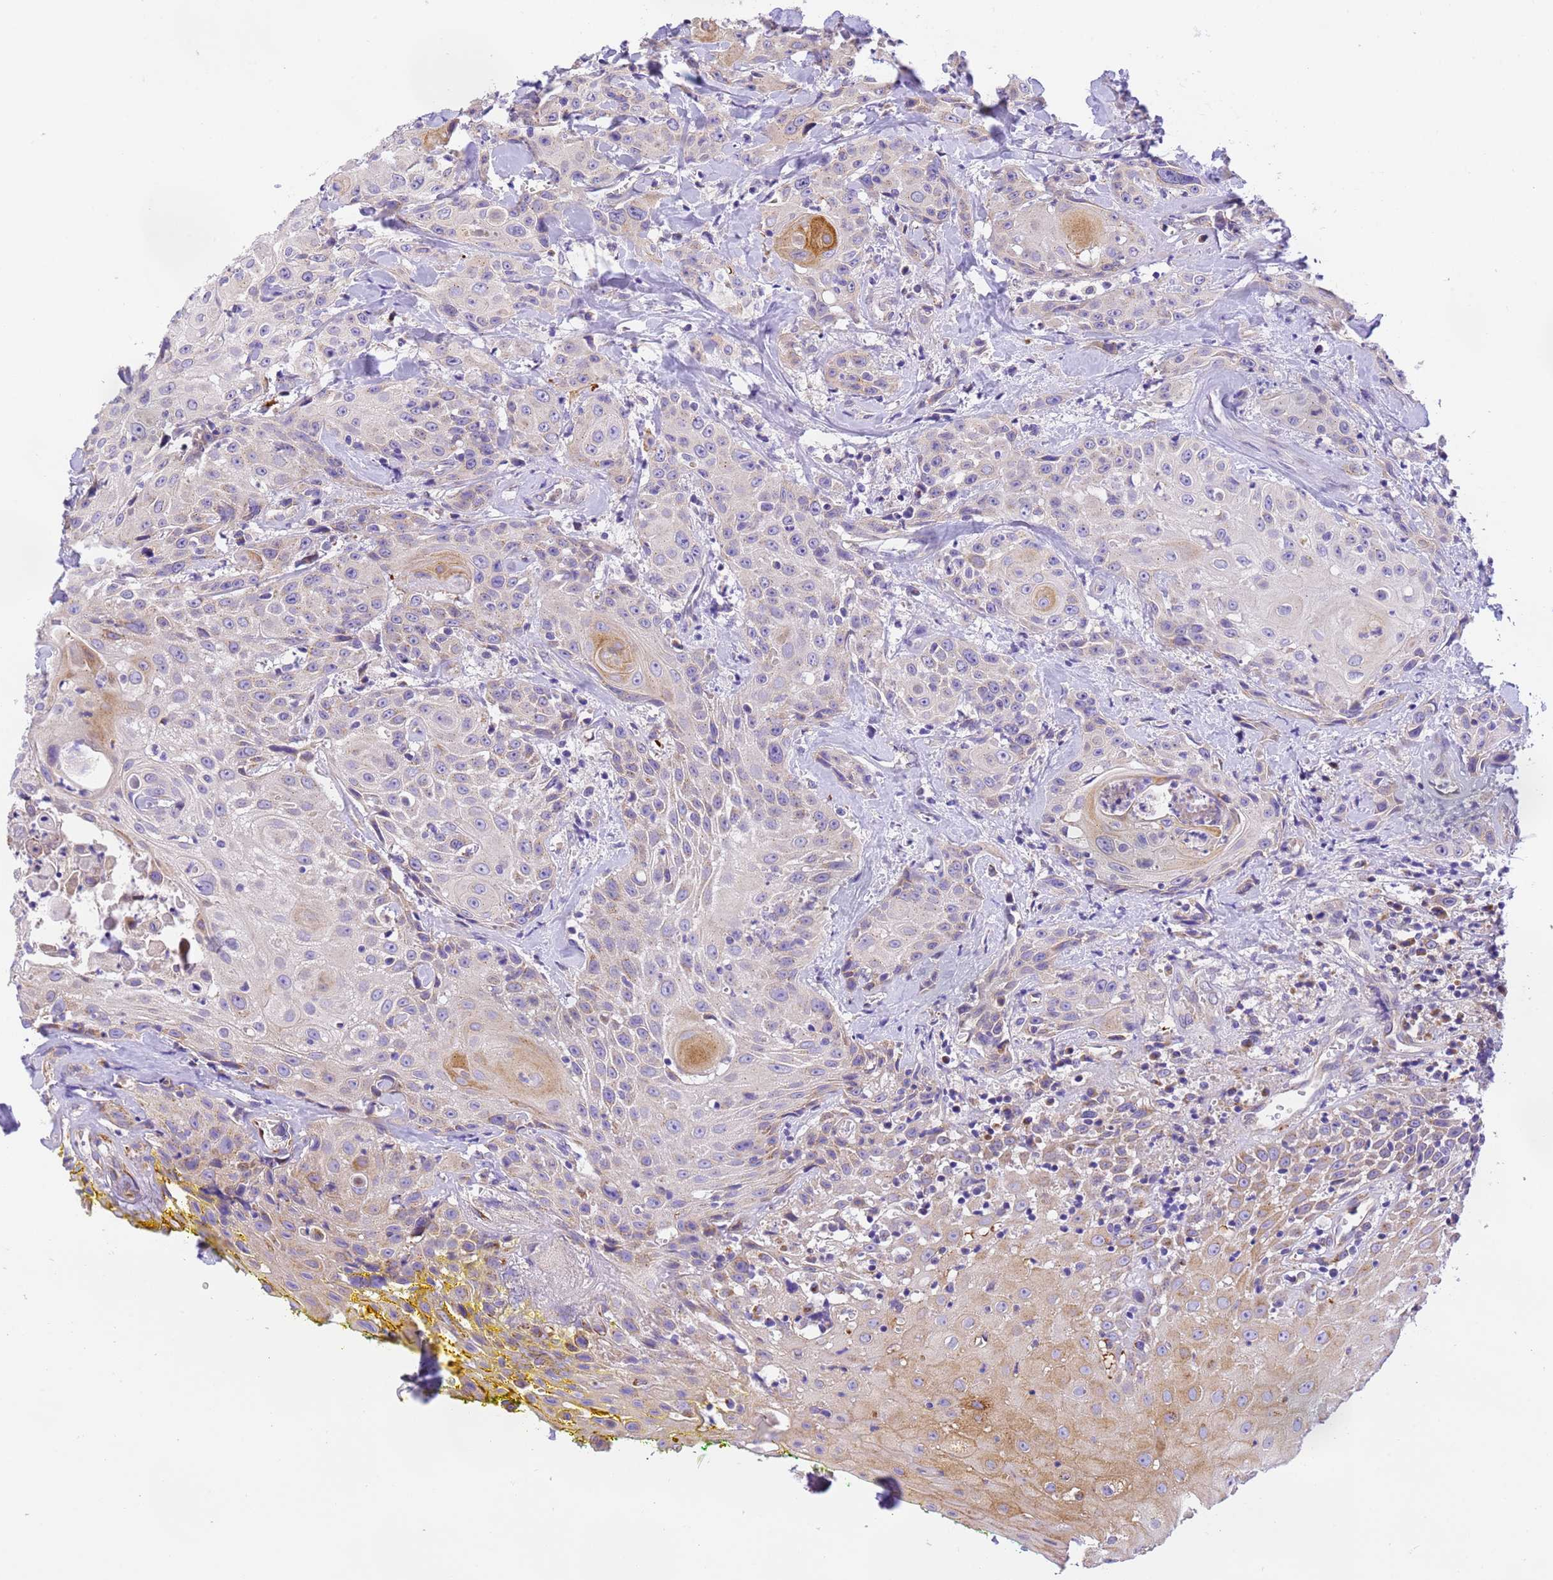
{"staining": {"intensity": "weak", "quantity": "25%-75%", "location": "cytoplasmic/membranous"}, "tissue": "head and neck cancer", "cell_type": "Tumor cells", "image_type": "cancer", "snomed": [{"axis": "morphology", "description": "Squamous cell carcinoma, NOS"}, {"axis": "topography", "description": "Oral tissue"}, {"axis": "topography", "description": "Head-Neck"}], "caption": "This histopathology image exhibits IHC staining of head and neck cancer, with low weak cytoplasmic/membranous positivity in about 25%-75% of tumor cells.", "gene": "RHBDD3", "patient": {"sex": "female", "age": 82}}